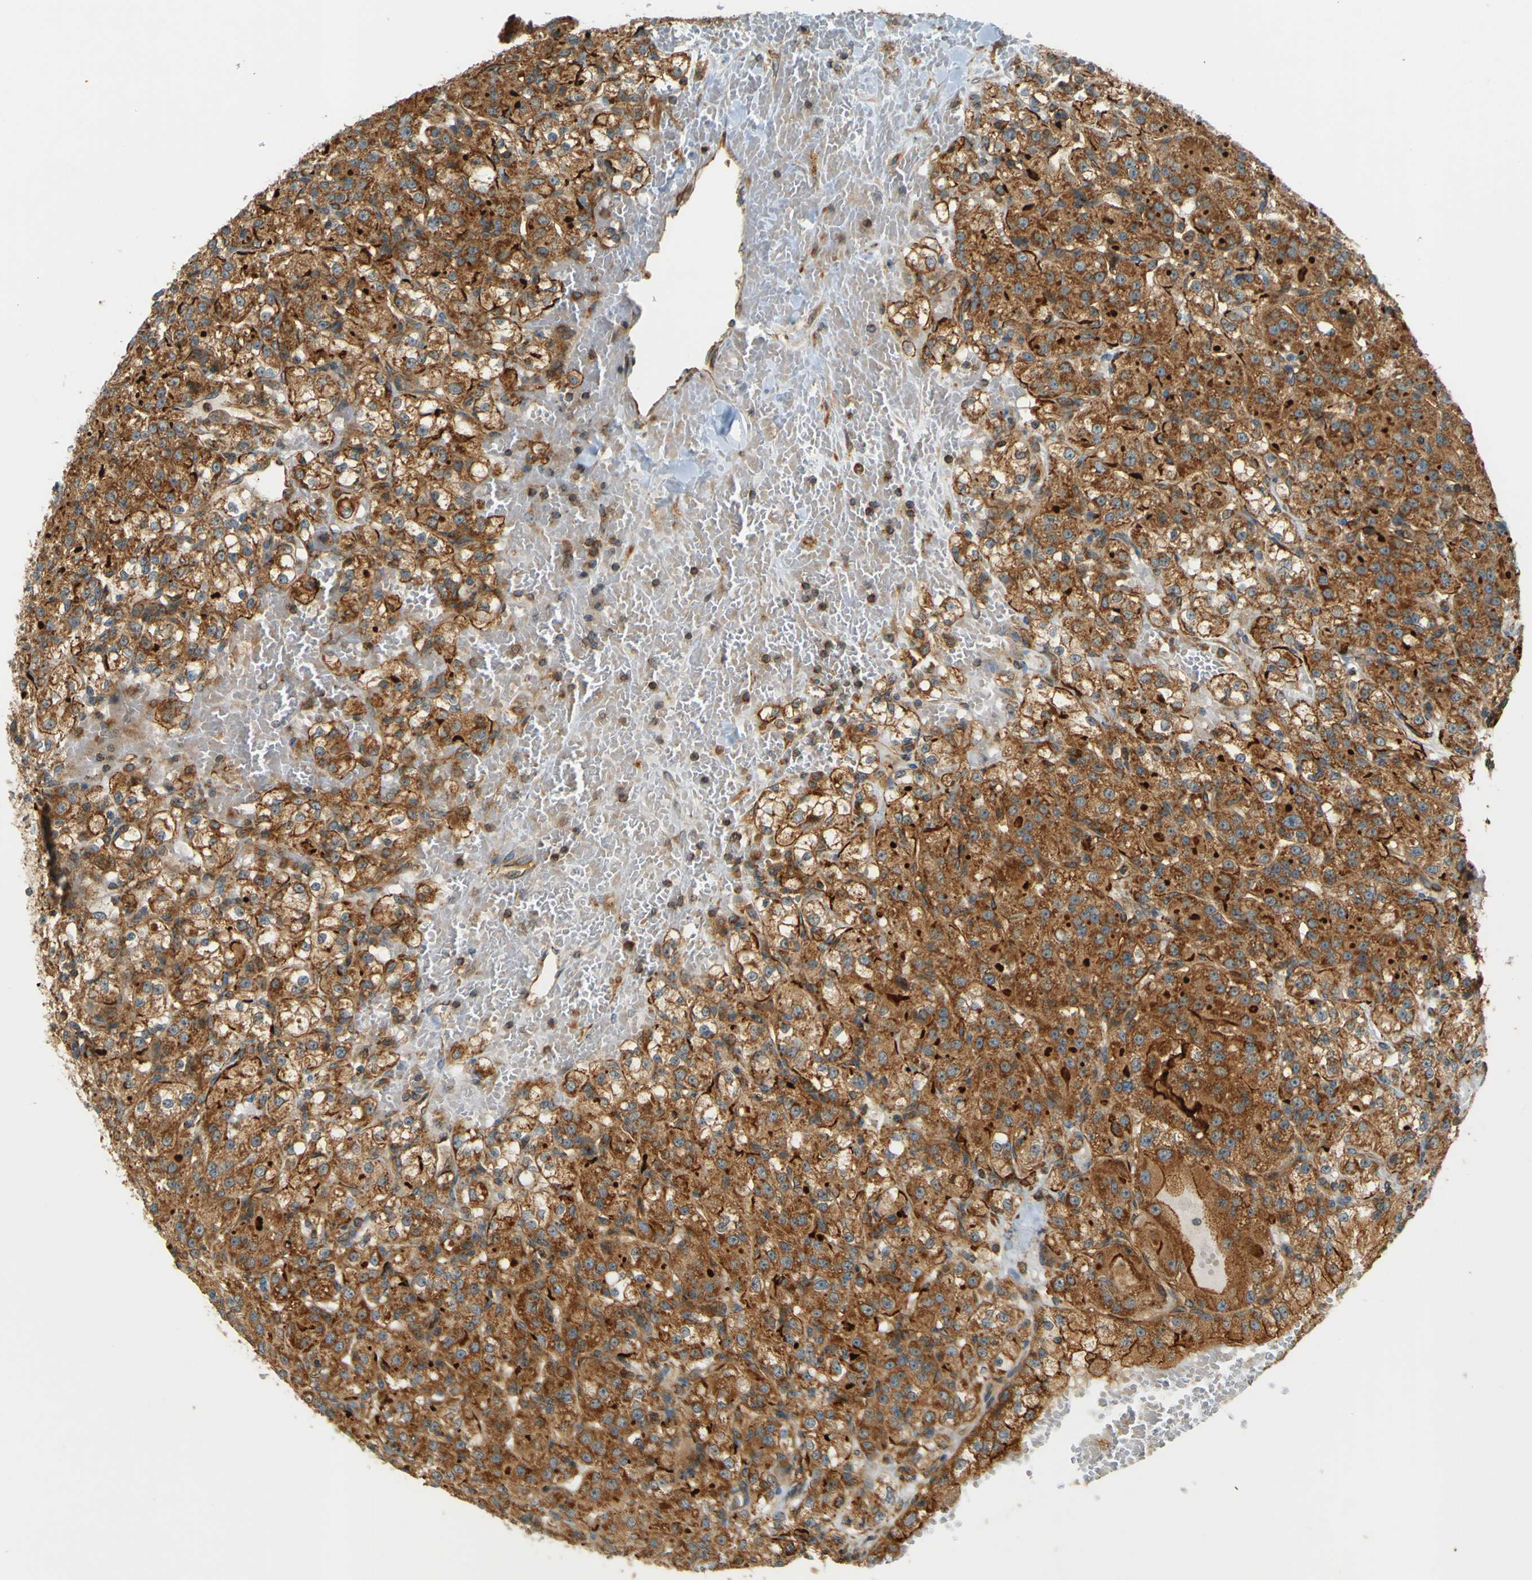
{"staining": {"intensity": "strong", "quantity": ">75%", "location": "cytoplasmic/membranous"}, "tissue": "renal cancer", "cell_type": "Tumor cells", "image_type": "cancer", "snomed": [{"axis": "morphology", "description": "Normal tissue, NOS"}, {"axis": "morphology", "description": "Adenocarcinoma, NOS"}, {"axis": "topography", "description": "Kidney"}], "caption": "Adenocarcinoma (renal) was stained to show a protein in brown. There is high levels of strong cytoplasmic/membranous positivity in about >75% of tumor cells.", "gene": "DNAJC5", "patient": {"sex": "male", "age": 61}}